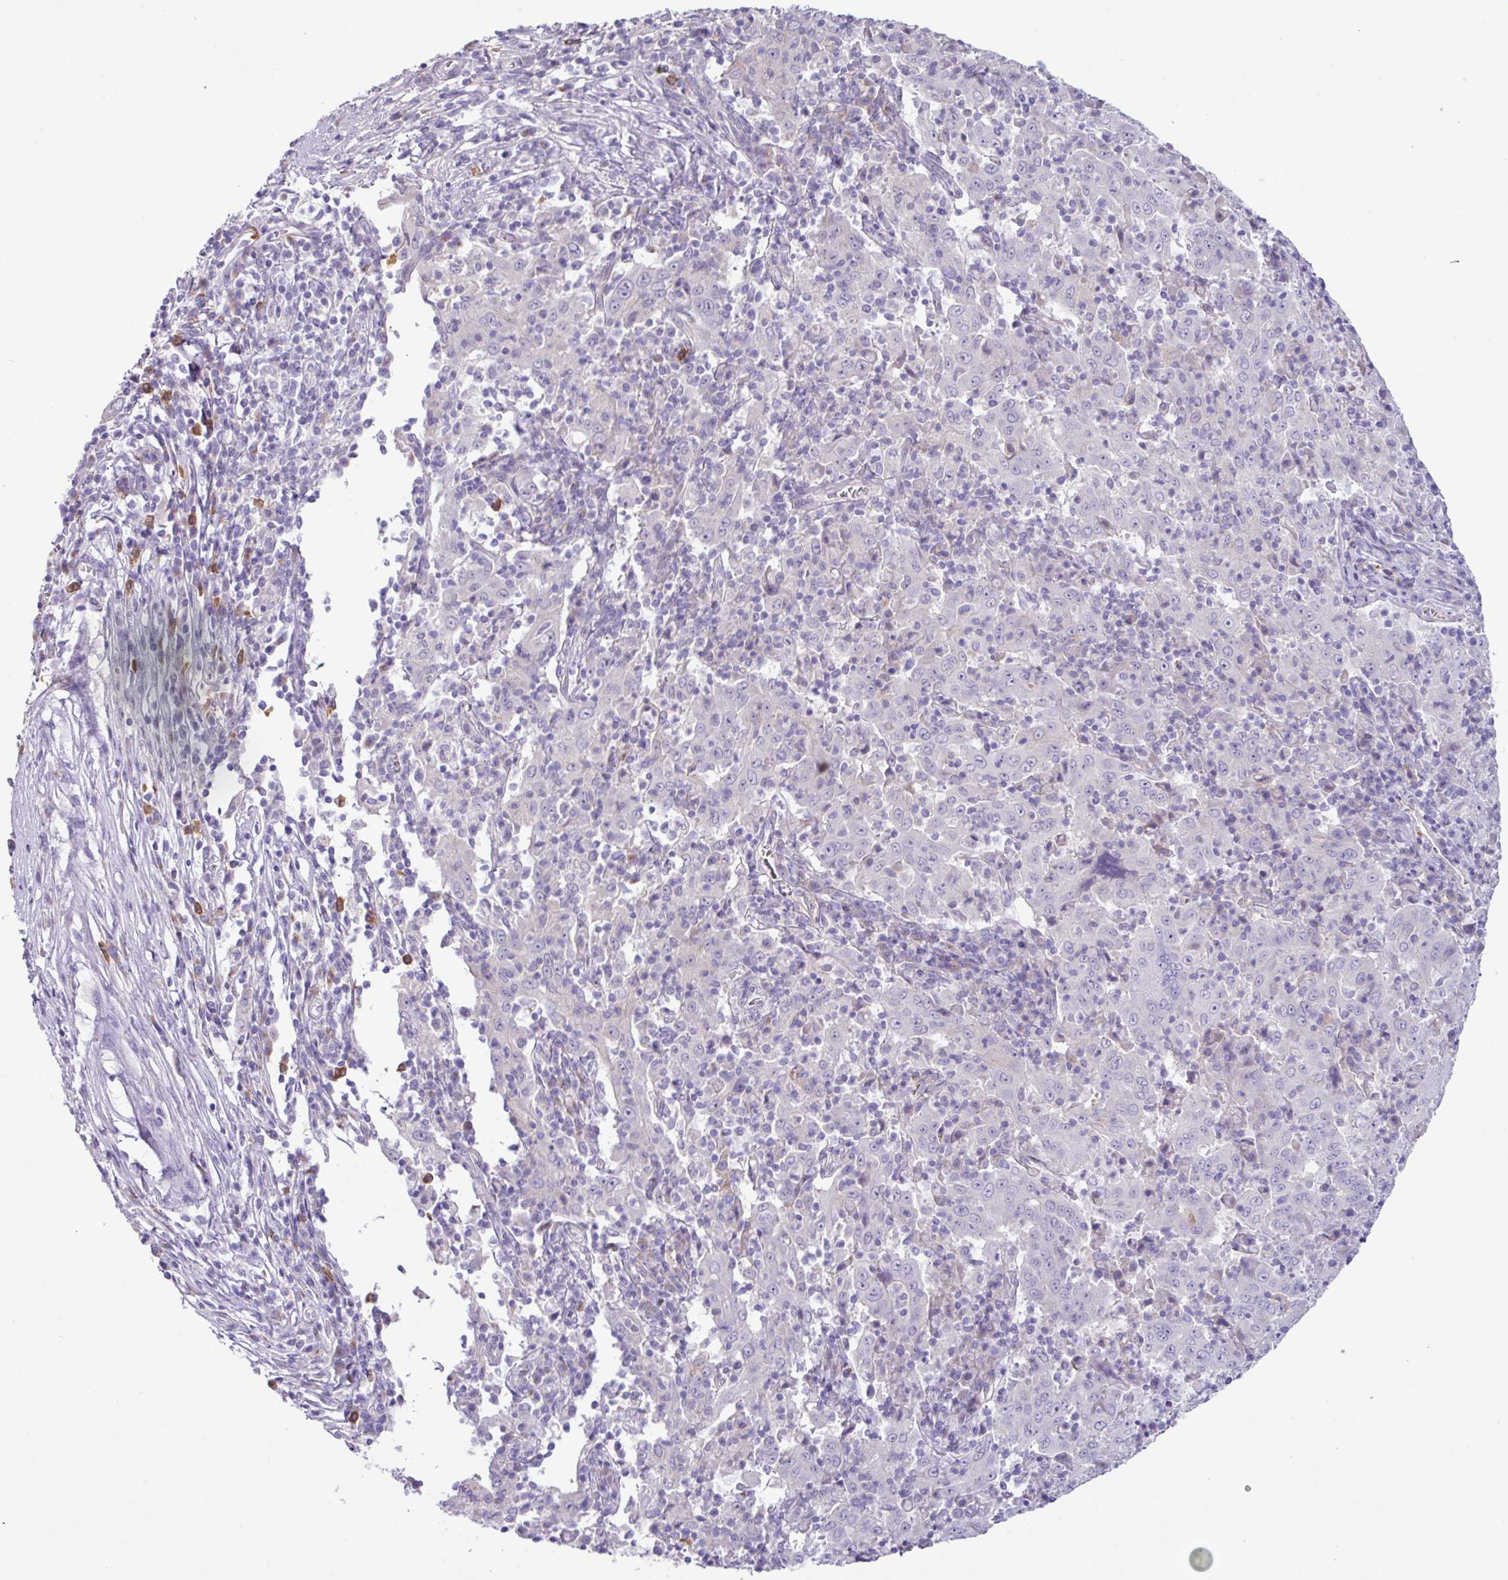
{"staining": {"intensity": "negative", "quantity": "none", "location": "none"}, "tissue": "pancreatic cancer", "cell_type": "Tumor cells", "image_type": "cancer", "snomed": [{"axis": "morphology", "description": "Adenocarcinoma, NOS"}, {"axis": "topography", "description": "Pancreas"}], "caption": "A high-resolution histopathology image shows immunohistochemistry staining of pancreatic cancer, which demonstrates no significant staining in tumor cells. (Stains: DAB (3,3'-diaminobenzidine) IHC with hematoxylin counter stain, Microscopy: brightfield microscopy at high magnification).", "gene": "ZNF524", "patient": {"sex": "male", "age": 63}}